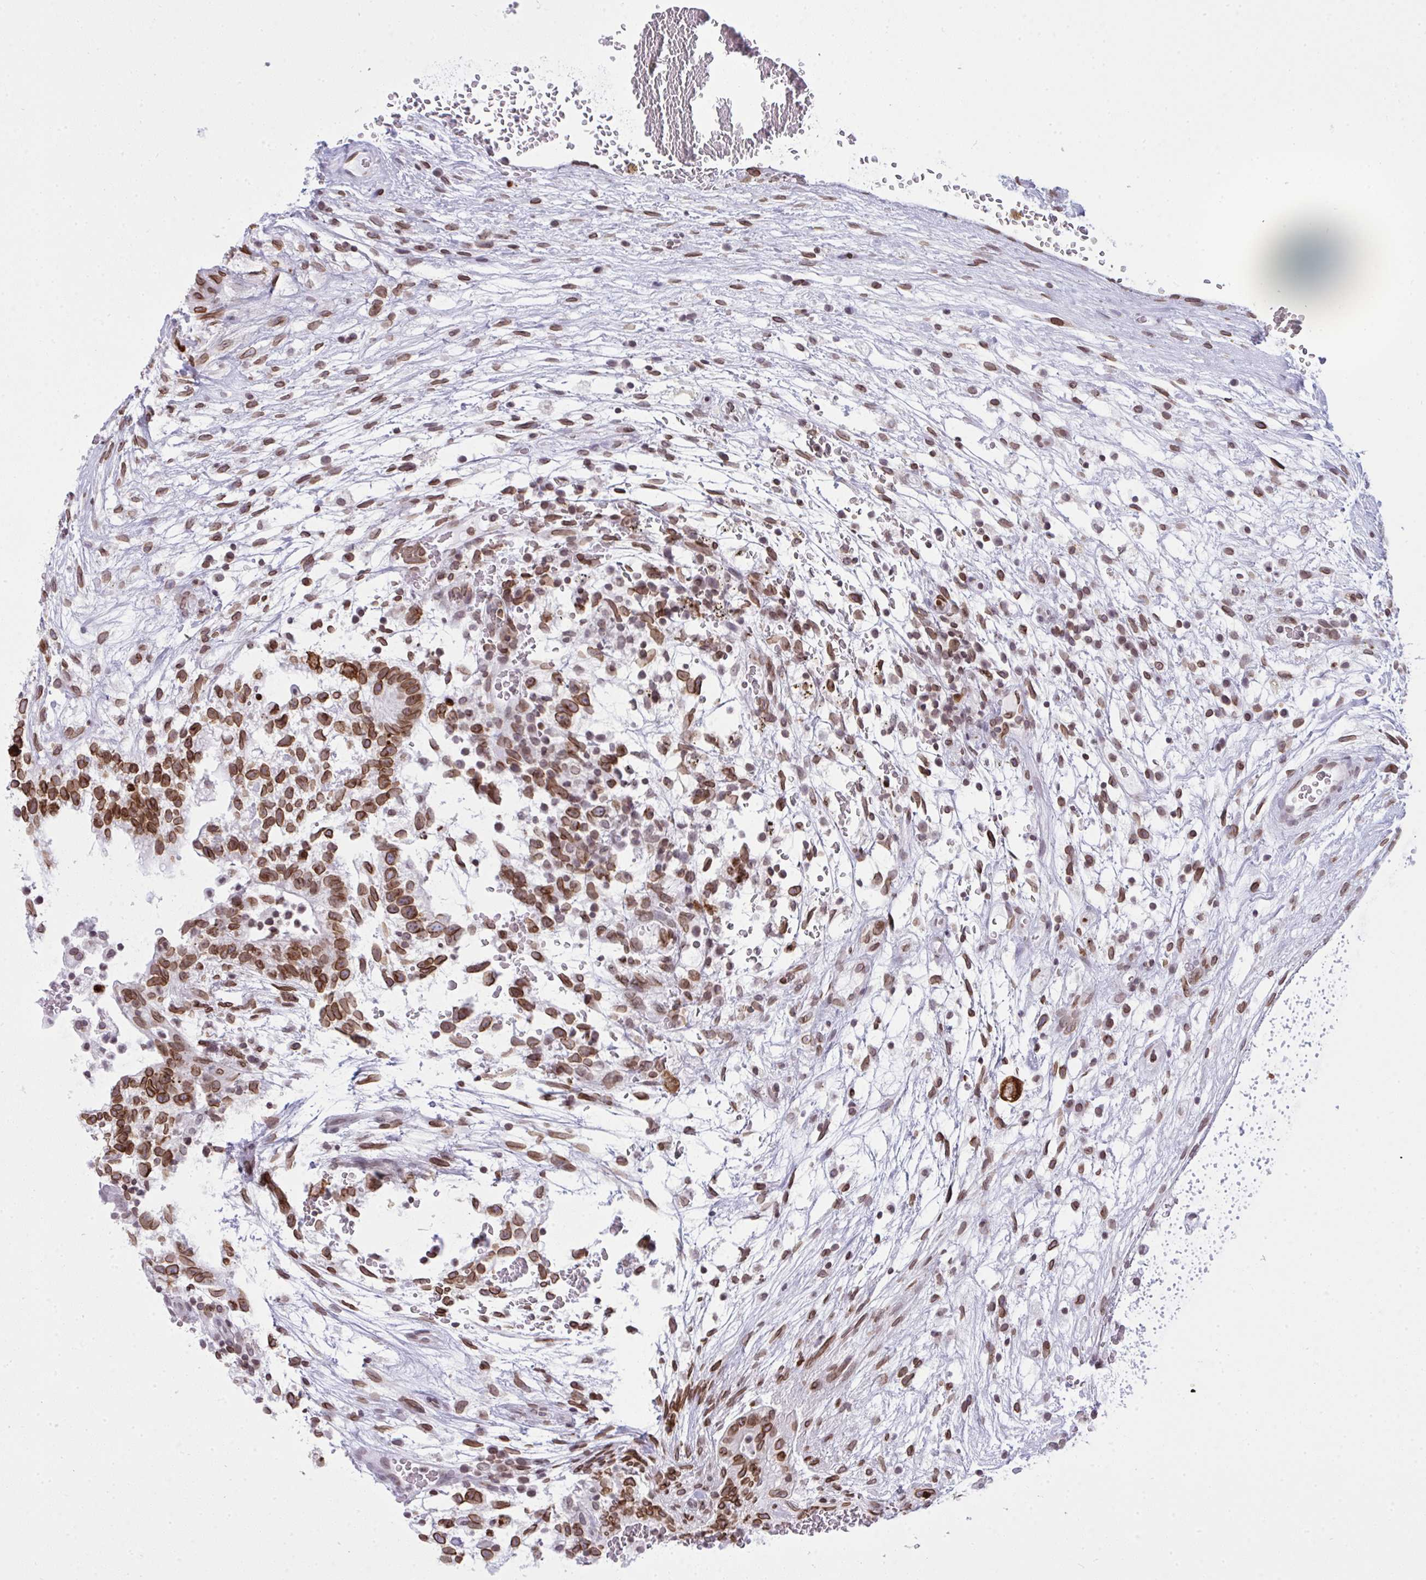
{"staining": {"intensity": "moderate", "quantity": ">75%", "location": "cytoplasmic/membranous,nuclear"}, "tissue": "testis cancer", "cell_type": "Tumor cells", "image_type": "cancer", "snomed": [{"axis": "morphology", "description": "Normal tissue, NOS"}, {"axis": "morphology", "description": "Carcinoma, Embryonal, NOS"}, {"axis": "topography", "description": "Testis"}], "caption": "This is a histology image of IHC staining of embryonal carcinoma (testis), which shows moderate staining in the cytoplasmic/membranous and nuclear of tumor cells.", "gene": "LMNB2", "patient": {"sex": "male", "age": 32}}